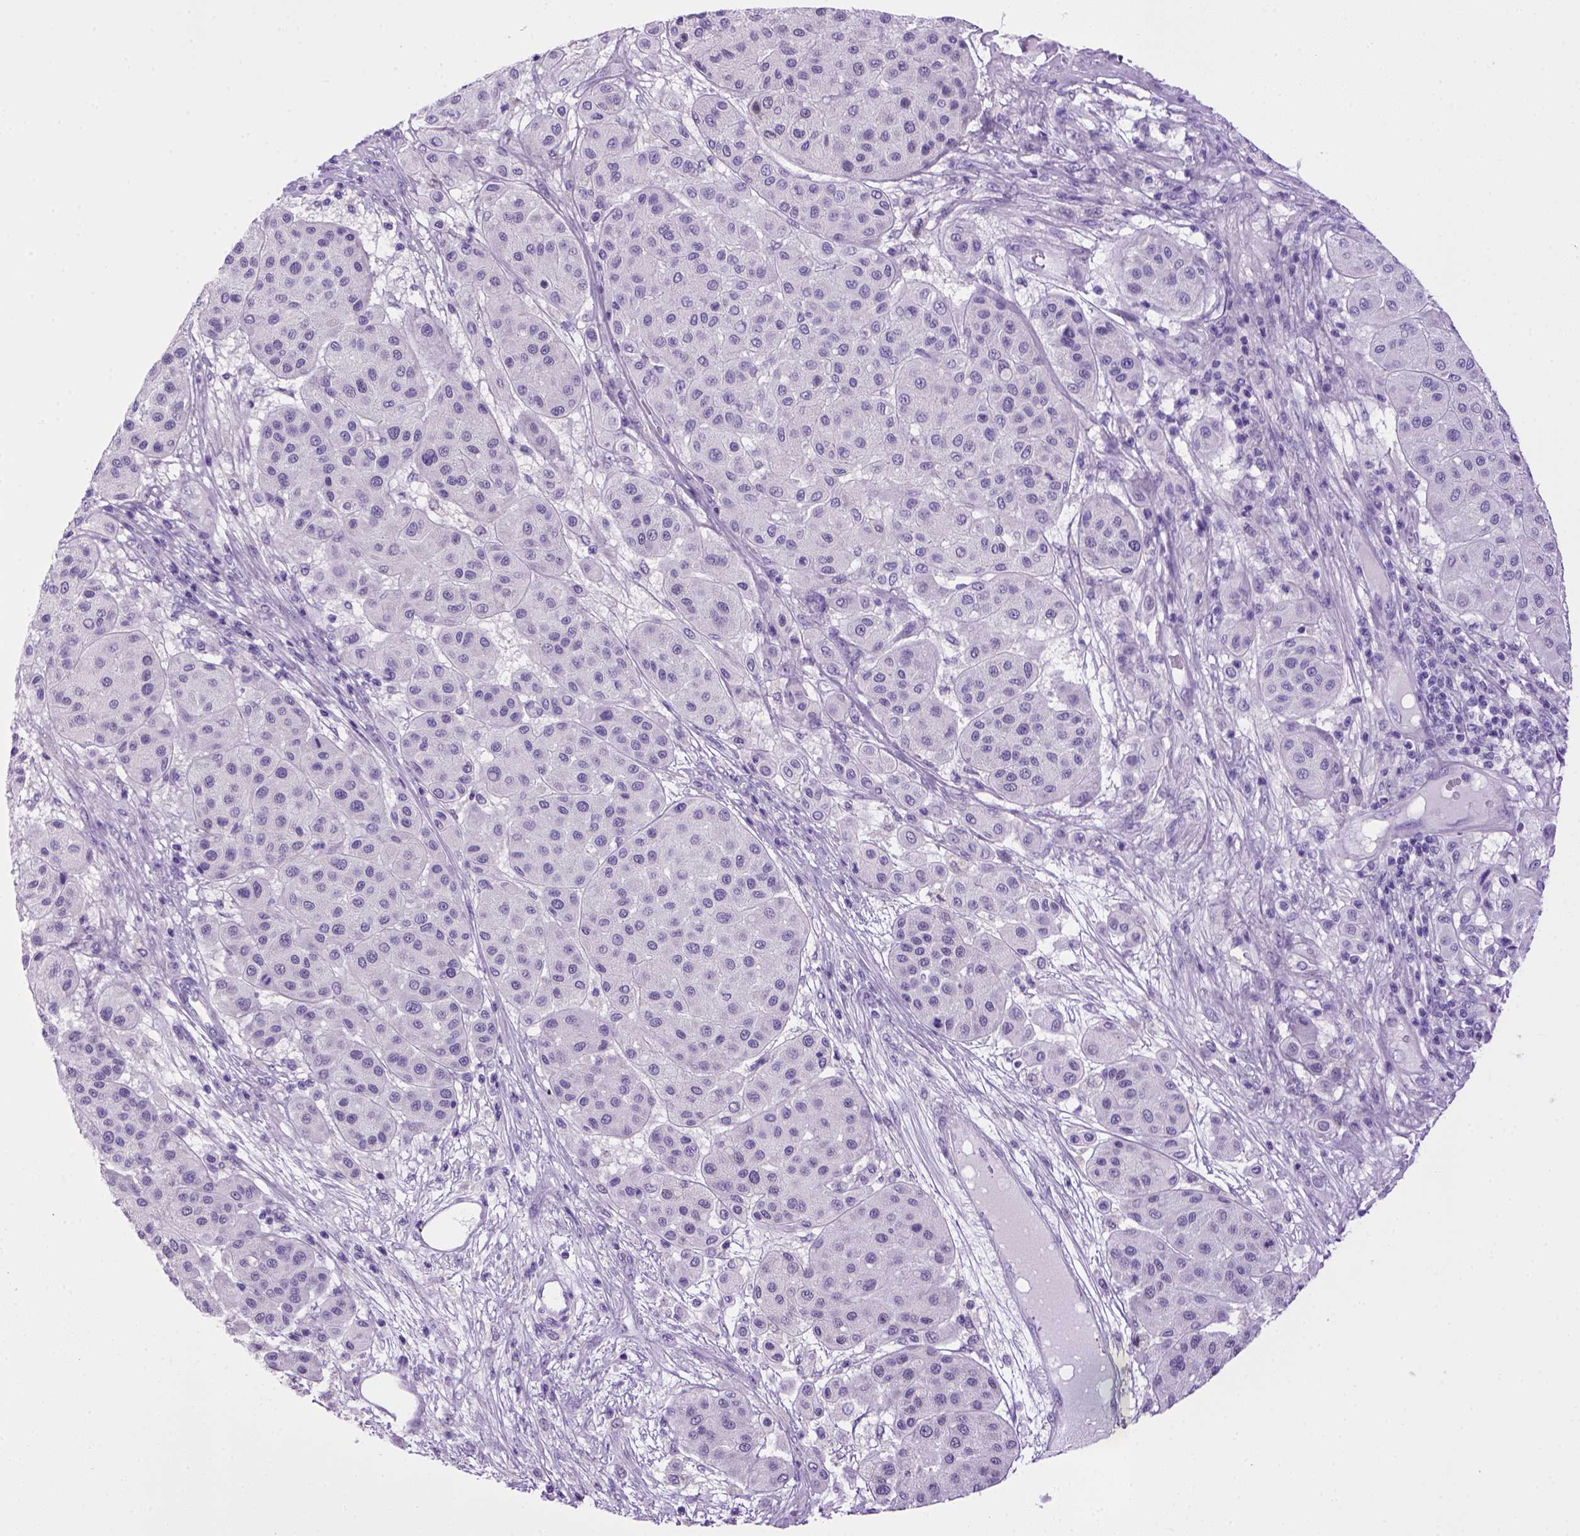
{"staining": {"intensity": "negative", "quantity": "none", "location": "none"}, "tissue": "melanoma", "cell_type": "Tumor cells", "image_type": "cancer", "snomed": [{"axis": "morphology", "description": "Malignant melanoma, Metastatic site"}, {"axis": "topography", "description": "Smooth muscle"}], "caption": "DAB (3,3'-diaminobenzidine) immunohistochemical staining of malignant melanoma (metastatic site) demonstrates no significant positivity in tumor cells. Brightfield microscopy of immunohistochemistry (IHC) stained with DAB (brown) and hematoxylin (blue), captured at high magnification.", "gene": "SGCG", "patient": {"sex": "male", "age": 41}}